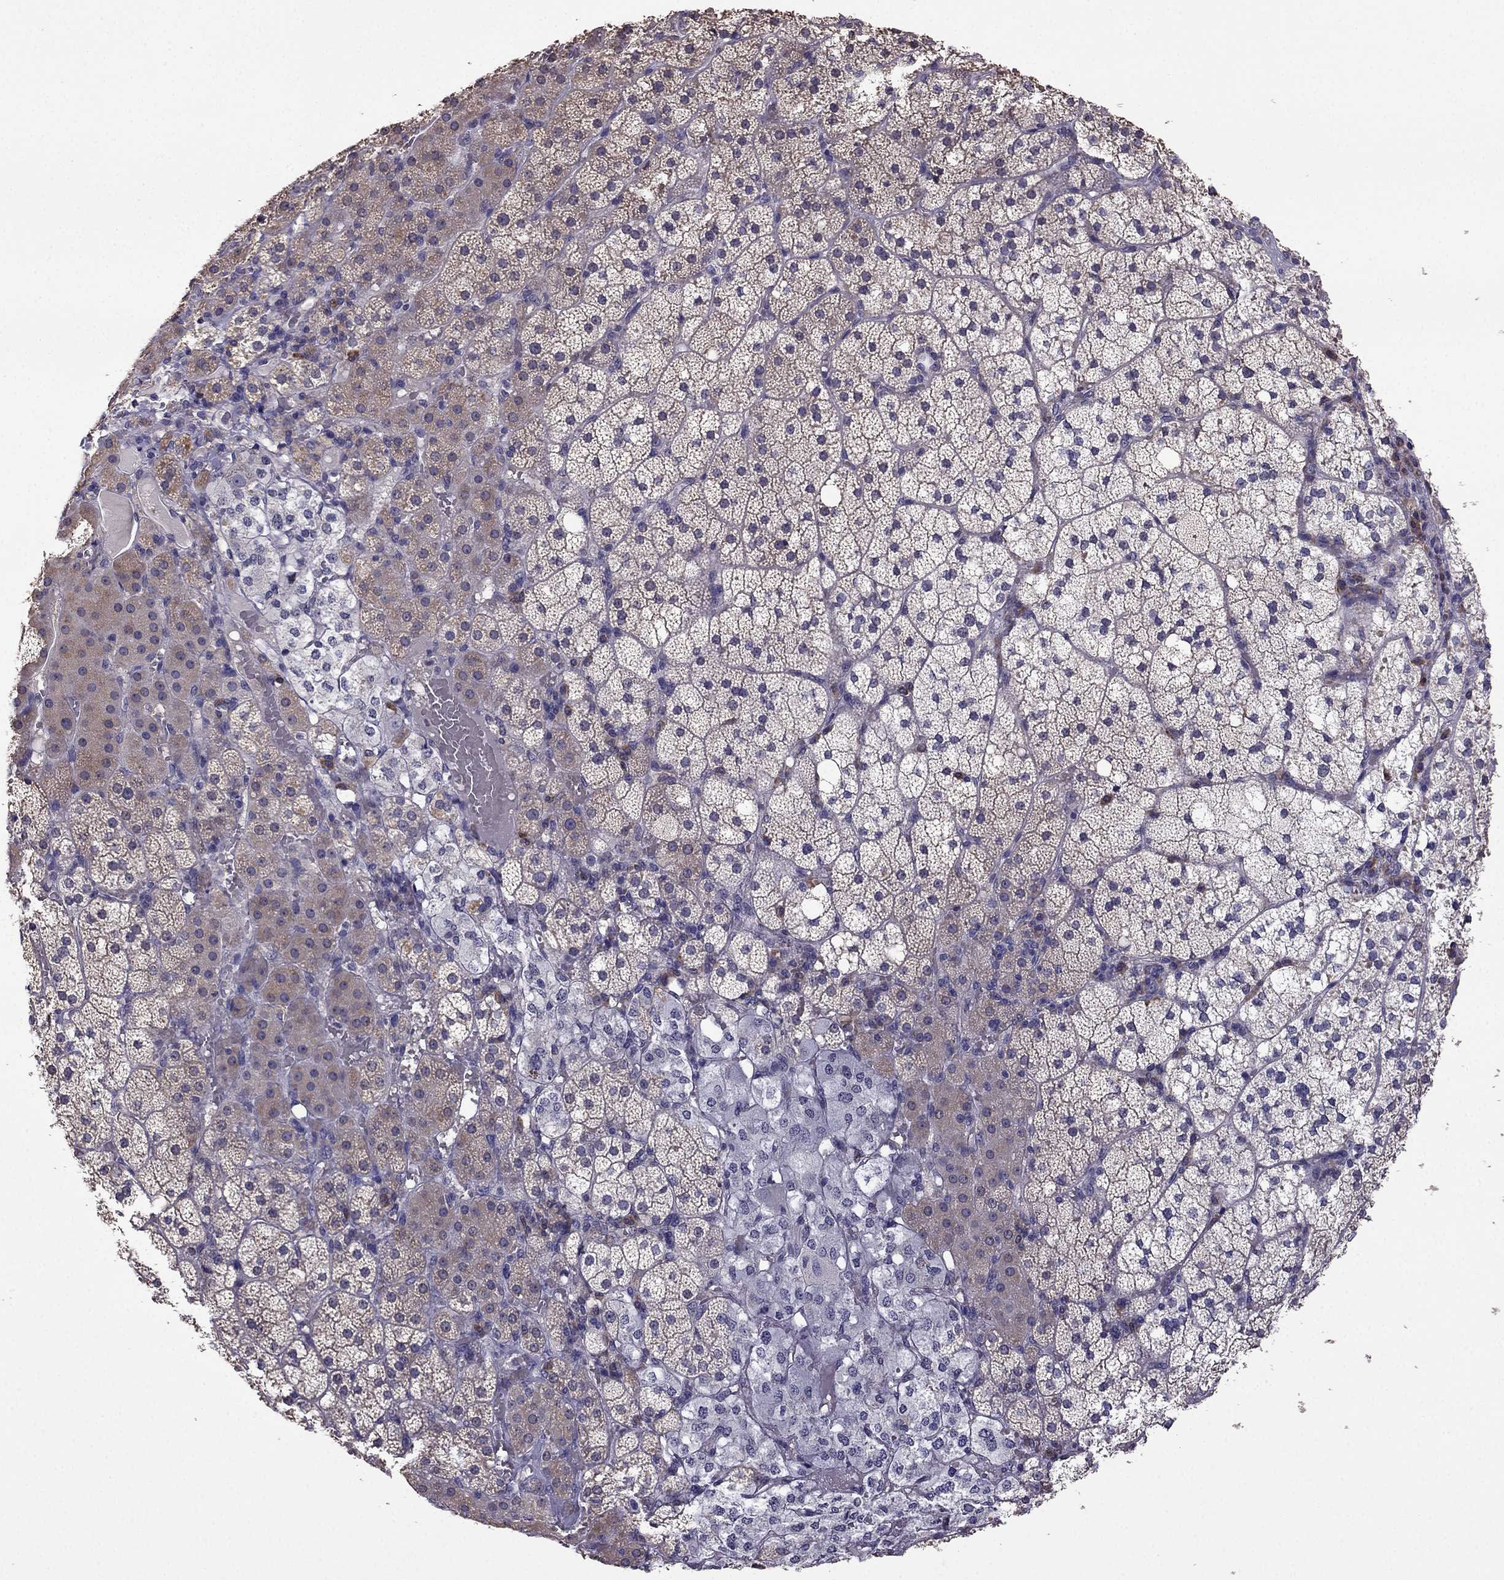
{"staining": {"intensity": "weak", "quantity": "<25%", "location": "cytoplasmic/membranous"}, "tissue": "adrenal gland", "cell_type": "Glandular cells", "image_type": "normal", "snomed": [{"axis": "morphology", "description": "Normal tissue, NOS"}, {"axis": "topography", "description": "Adrenal gland"}], "caption": "Glandular cells are negative for brown protein staining in benign adrenal gland. The staining was performed using DAB to visualize the protein expression in brown, while the nuclei were stained in blue with hematoxylin (Magnification: 20x).", "gene": "CDH9", "patient": {"sex": "male", "age": 53}}